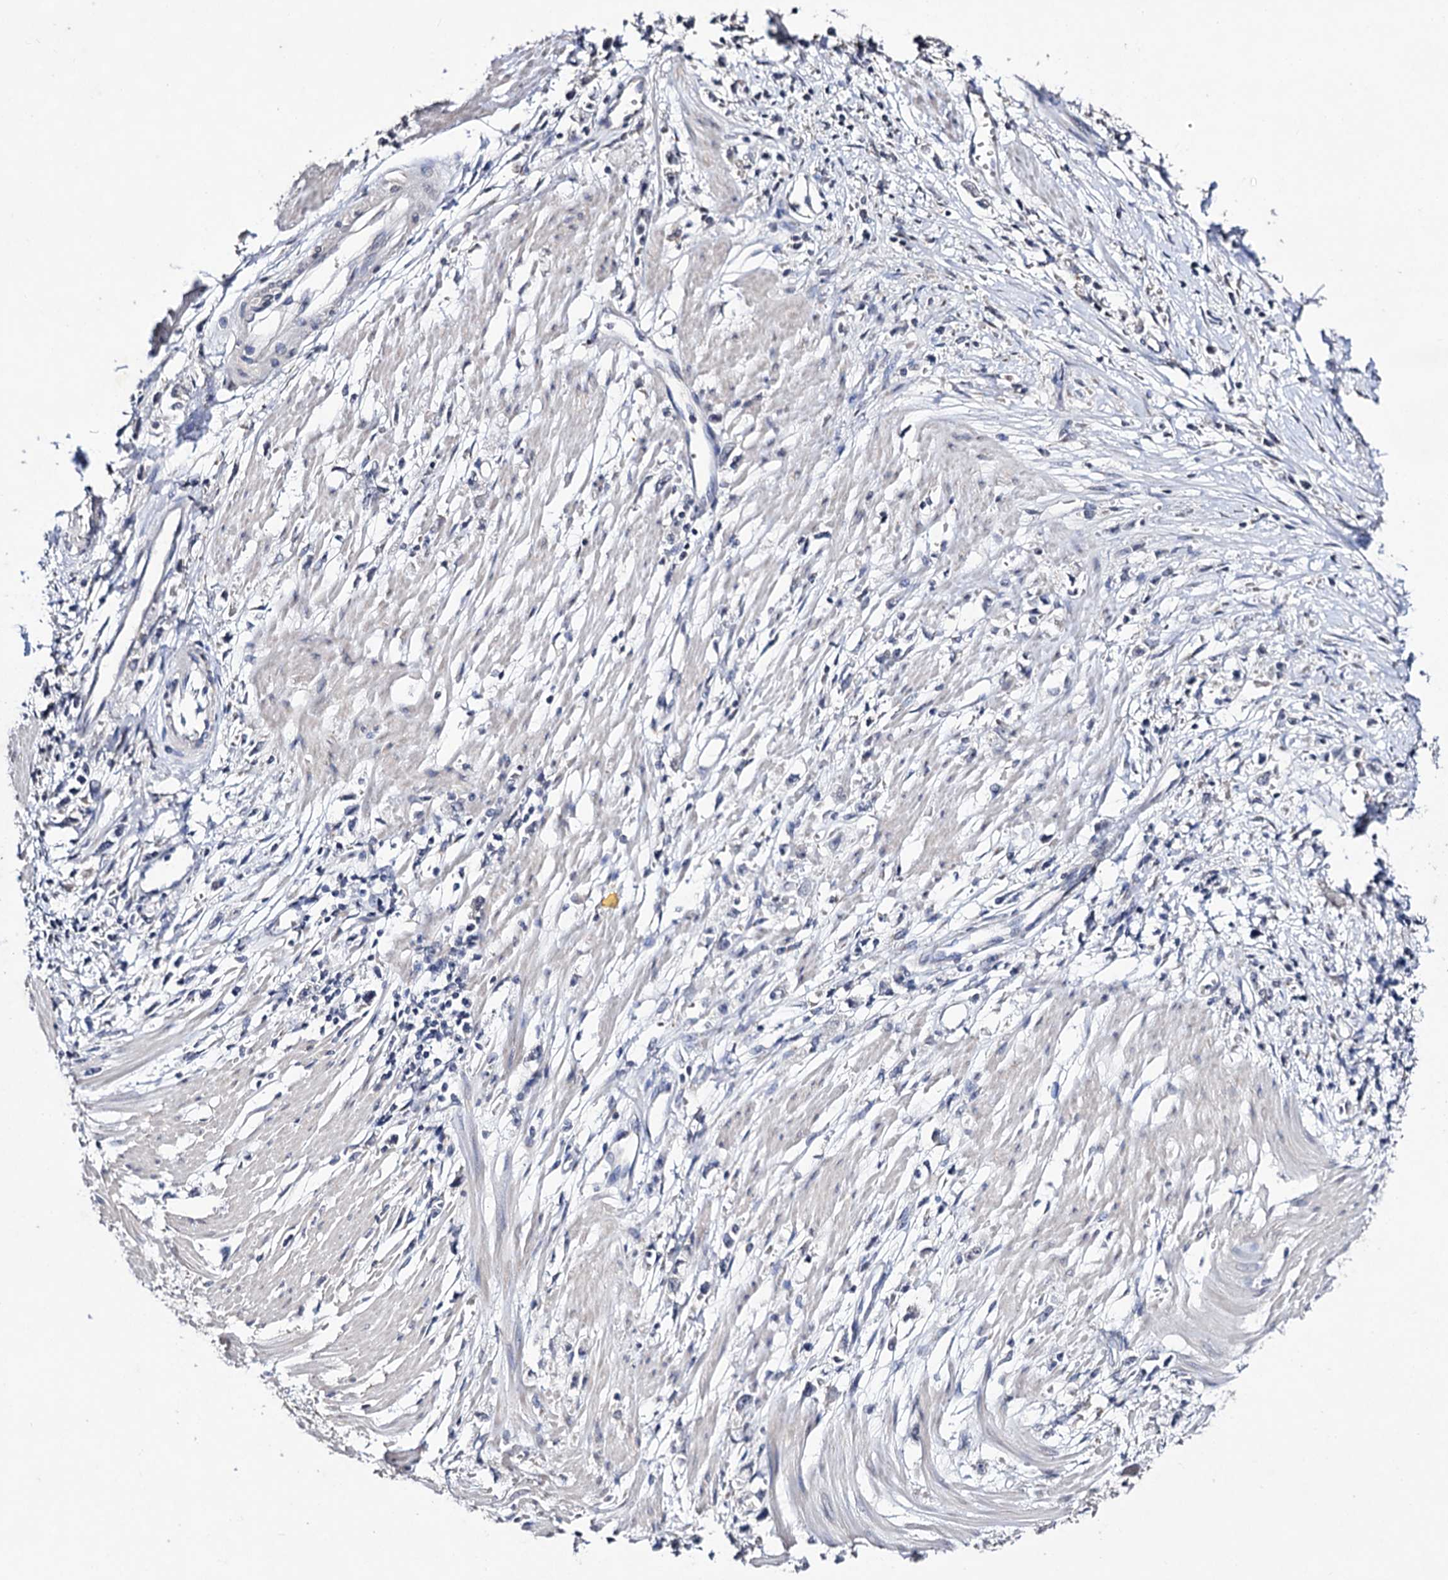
{"staining": {"intensity": "negative", "quantity": "none", "location": "none"}, "tissue": "stomach cancer", "cell_type": "Tumor cells", "image_type": "cancer", "snomed": [{"axis": "morphology", "description": "Adenocarcinoma, NOS"}, {"axis": "topography", "description": "Stomach"}], "caption": "This is an IHC photomicrograph of stomach adenocarcinoma. There is no positivity in tumor cells.", "gene": "PLIN1", "patient": {"sex": "female", "age": 59}}